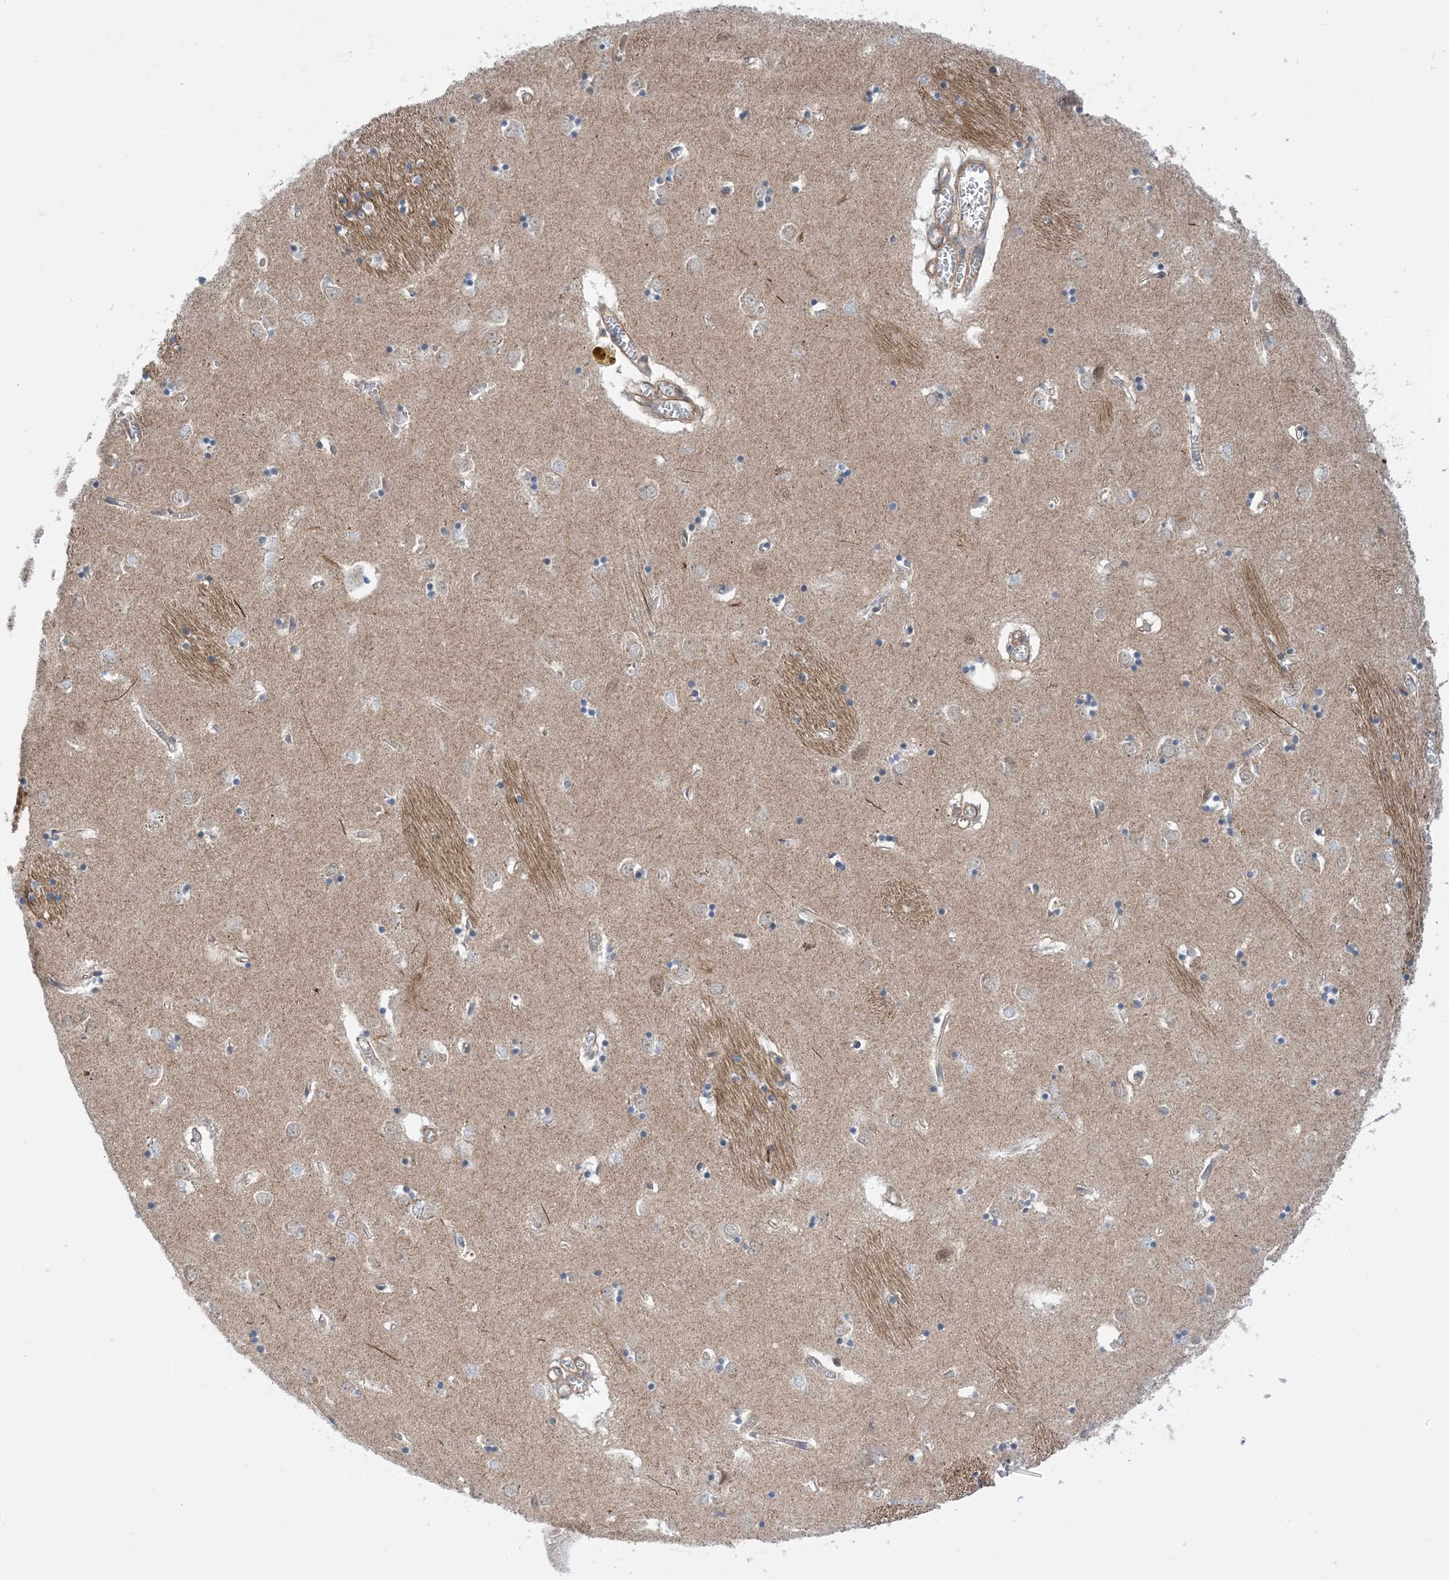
{"staining": {"intensity": "weak", "quantity": "<25%", "location": "cytoplasmic/membranous"}, "tissue": "caudate", "cell_type": "Glial cells", "image_type": "normal", "snomed": [{"axis": "morphology", "description": "Normal tissue, NOS"}, {"axis": "topography", "description": "Lateral ventricle wall"}], "caption": "Immunohistochemical staining of unremarkable caudate shows no significant positivity in glial cells.", "gene": "EHBP1", "patient": {"sex": "male", "age": 70}}